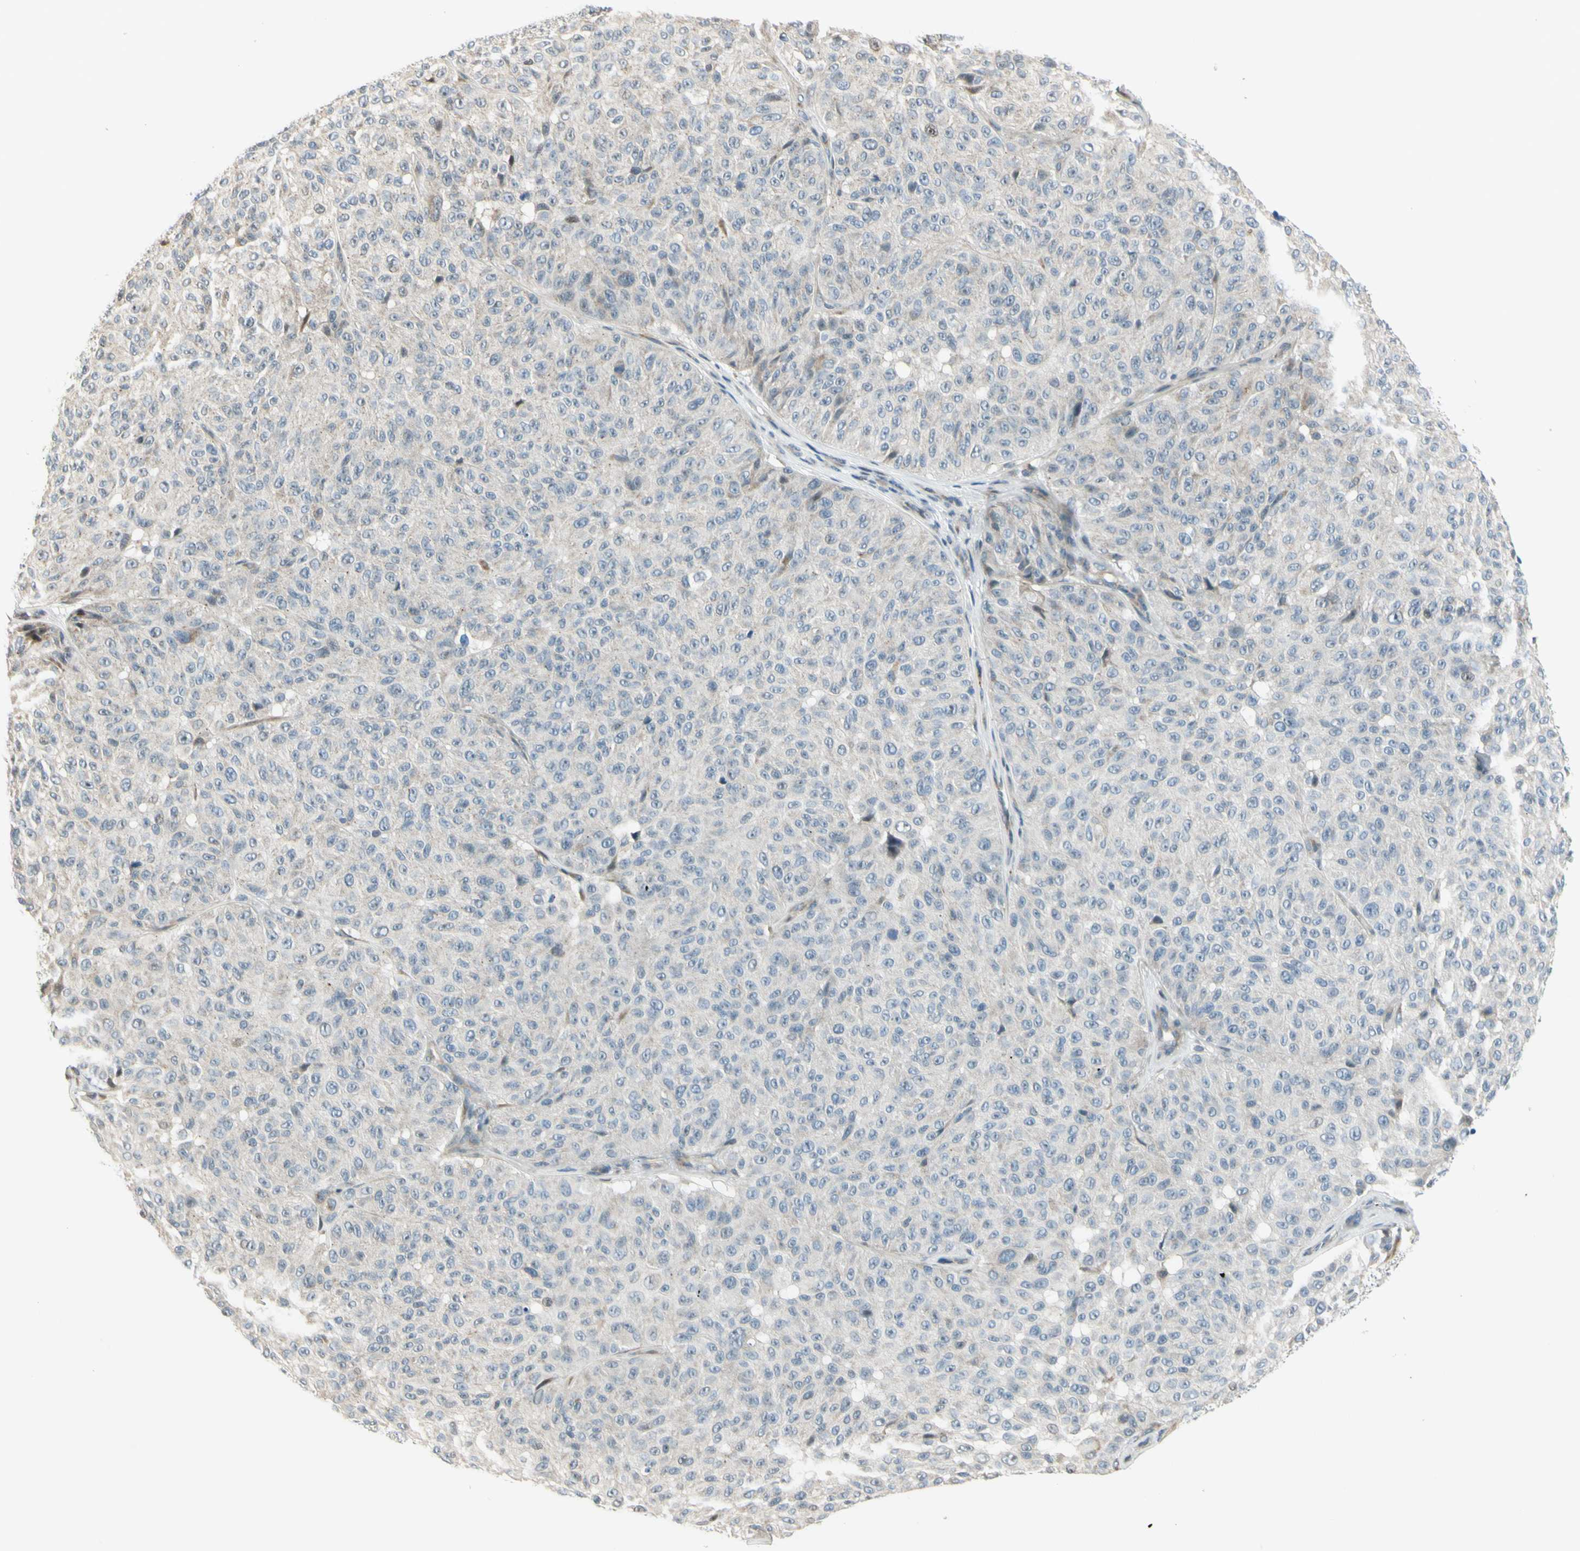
{"staining": {"intensity": "weak", "quantity": "<25%", "location": "nuclear"}, "tissue": "melanoma", "cell_type": "Tumor cells", "image_type": "cancer", "snomed": [{"axis": "morphology", "description": "Malignant melanoma, NOS"}, {"axis": "topography", "description": "Skin"}], "caption": "IHC histopathology image of neoplastic tissue: human melanoma stained with DAB displays no significant protein staining in tumor cells.", "gene": "NPDC1", "patient": {"sex": "female", "age": 46}}